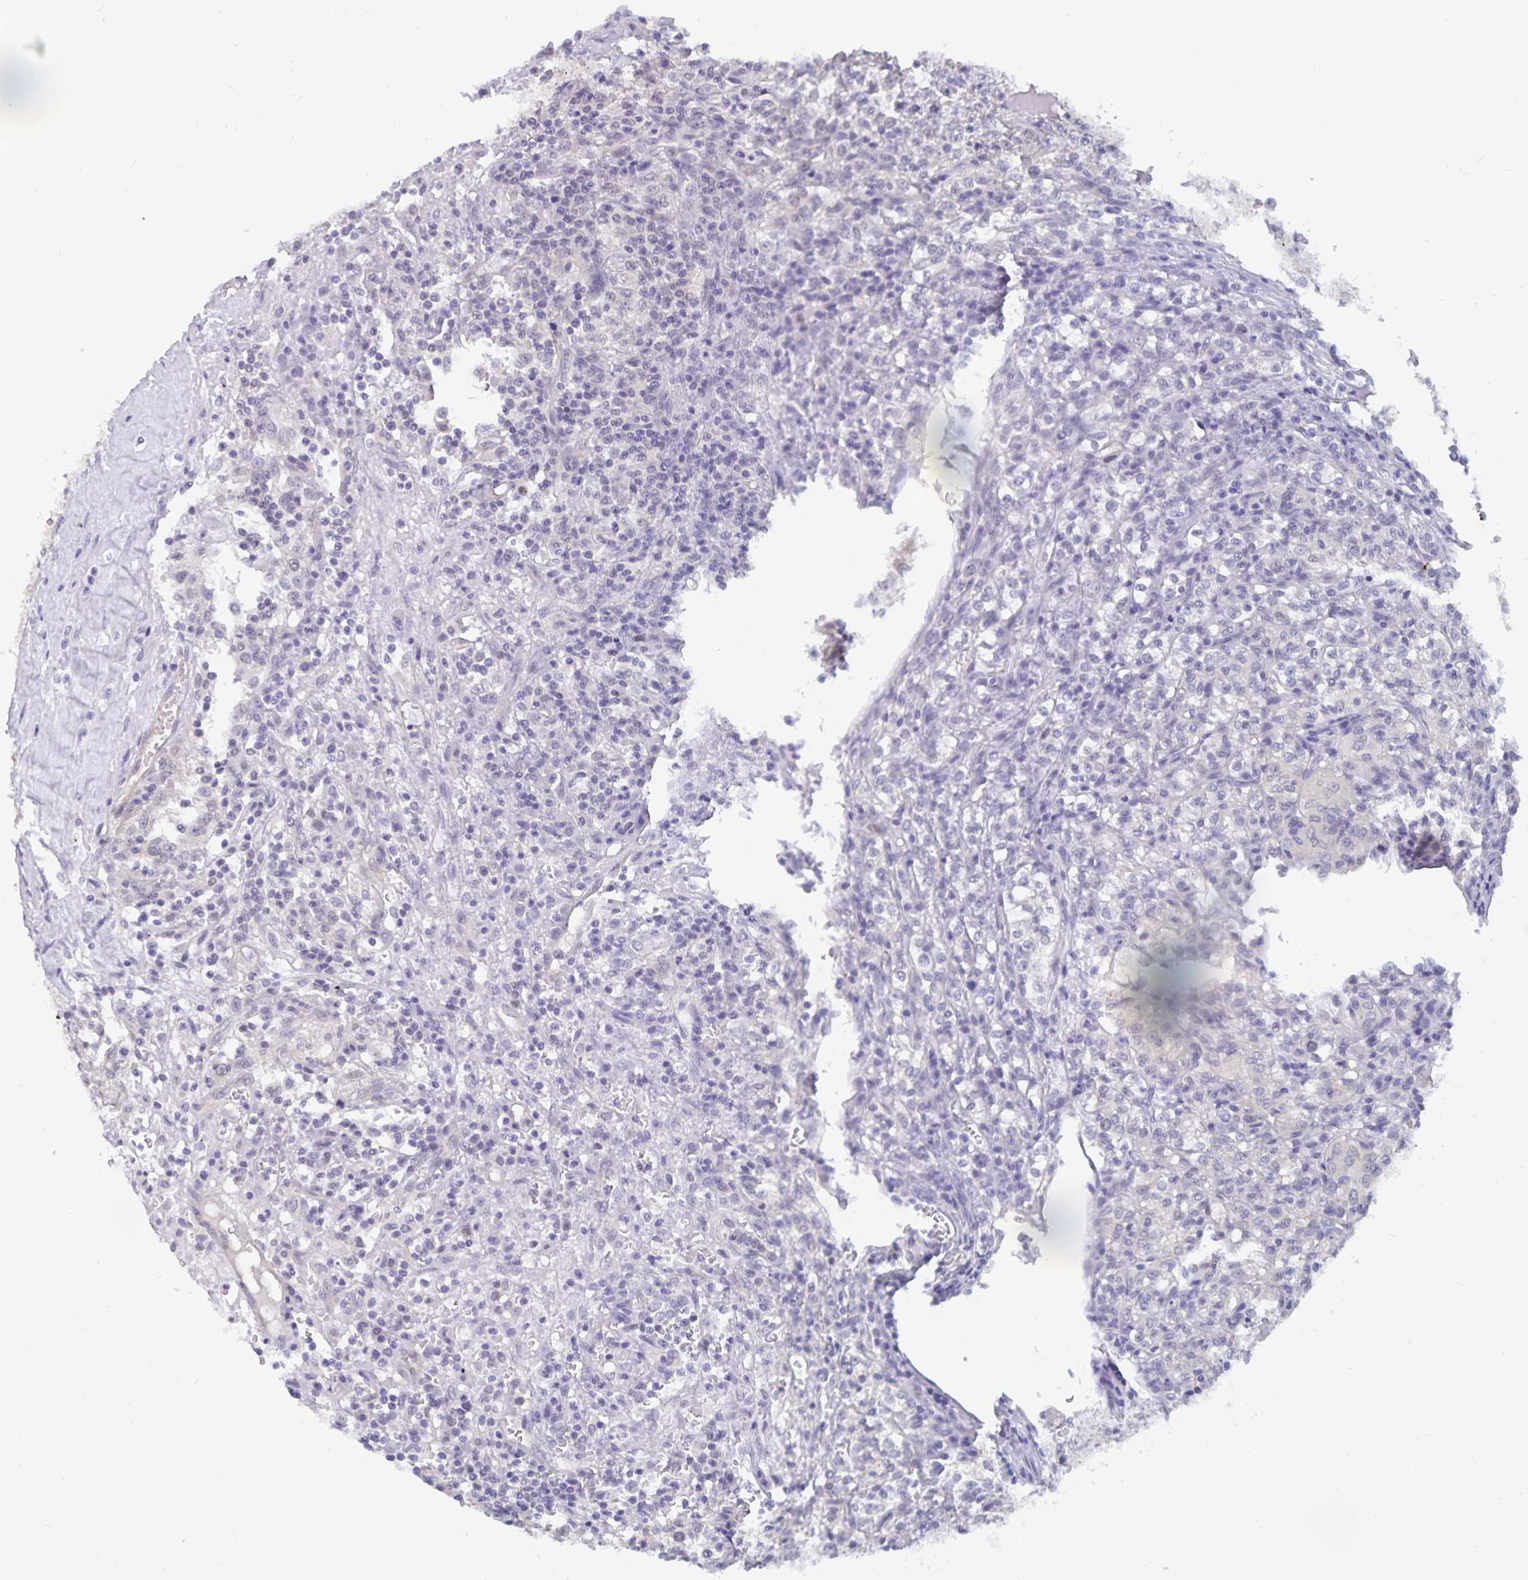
{"staining": {"intensity": "negative", "quantity": "none", "location": "none"}, "tissue": "renal cancer", "cell_type": "Tumor cells", "image_type": "cancer", "snomed": [{"axis": "morphology", "description": "Adenocarcinoma, NOS"}, {"axis": "topography", "description": "Kidney"}], "caption": "This is an immunohistochemistry micrograph of renal cancer. There is no positivity in tumor cells.", "gene": "BAG6", "patient": {"sex": "male", "age": 36}}